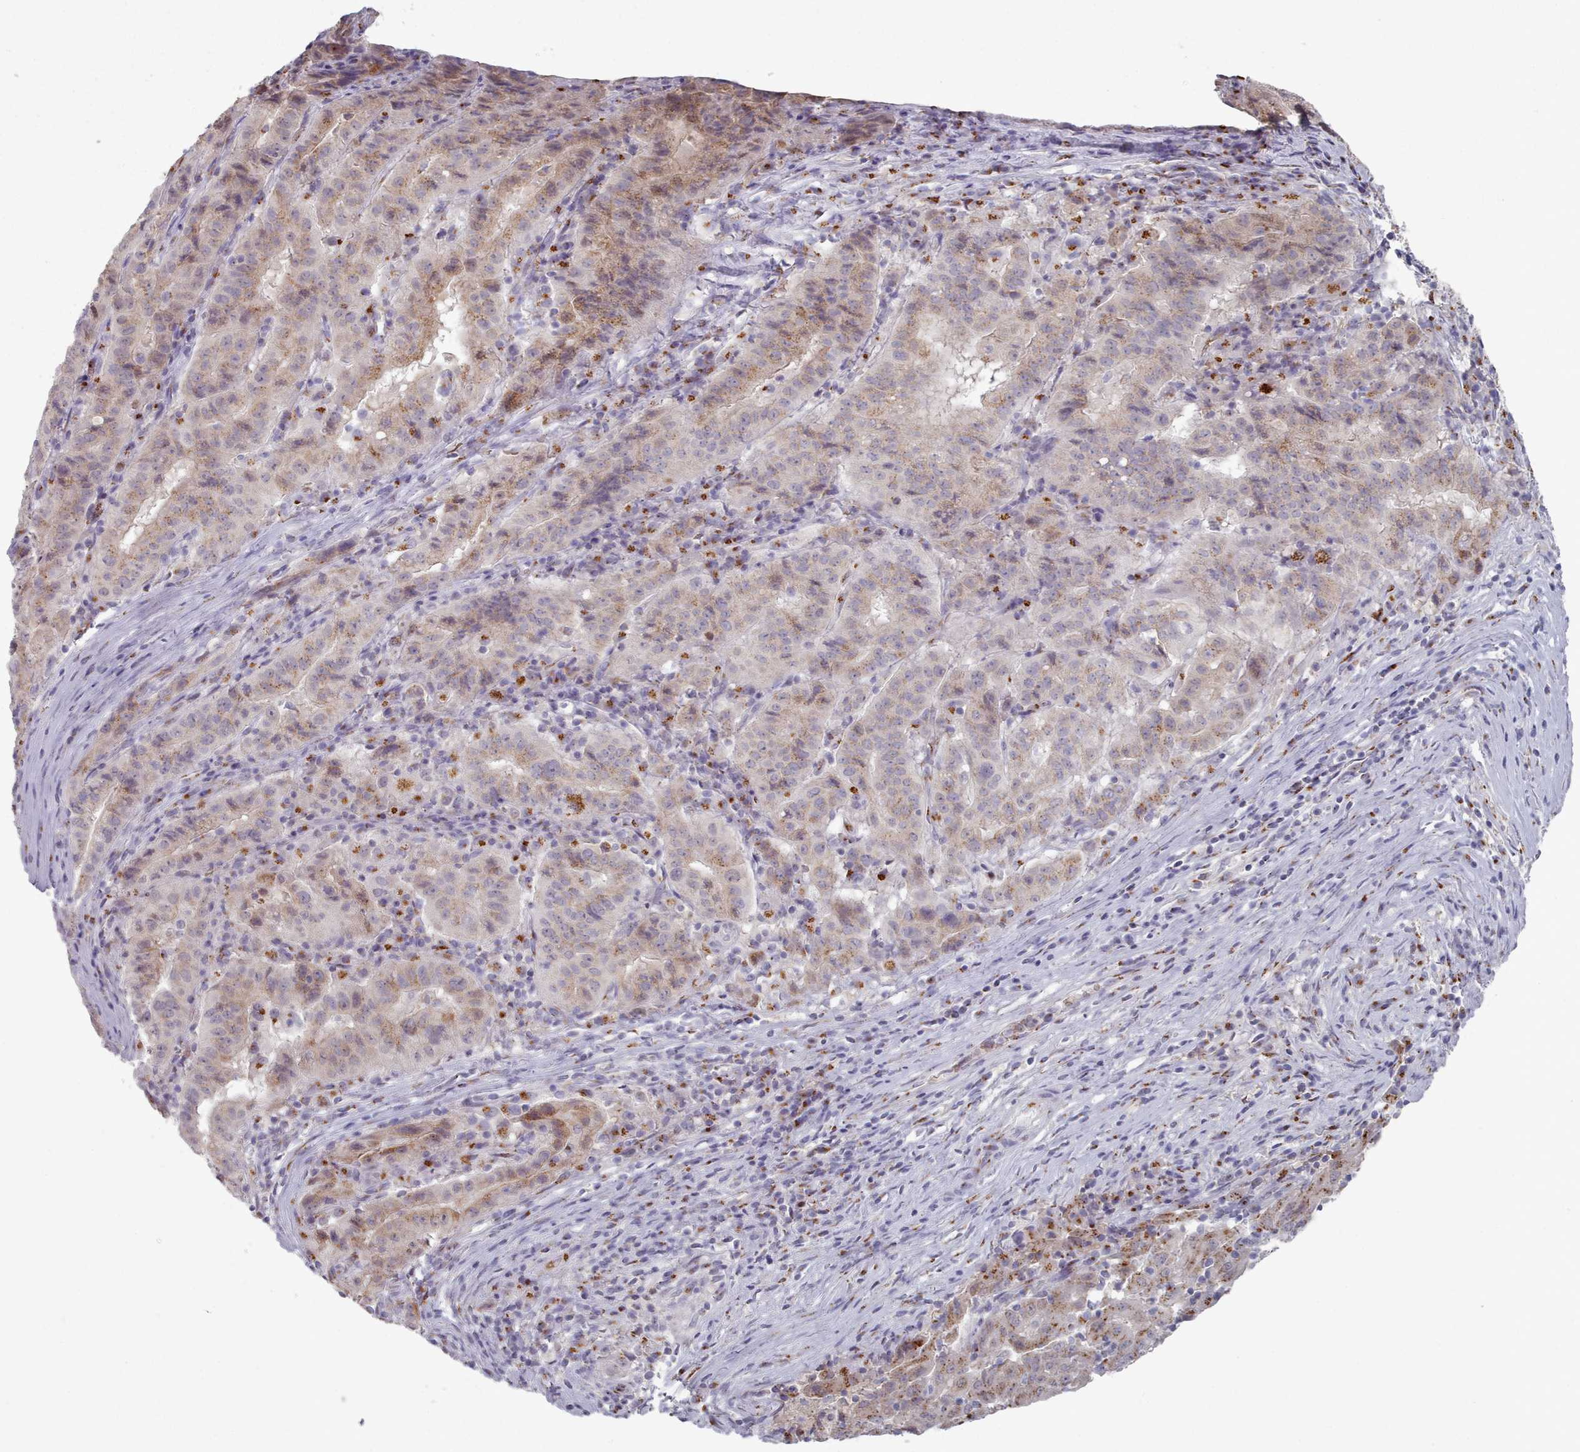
{"staining": {"intensity": "moderate", "quantity": ">75%", "location": "cytoplasmic/membranous"}, "tissue": "pancreatic cancer", "cell_type": "Tumor cells", "image_type": "cancer", "snomed": [{"axis": "morphology", "description": "Adenocarcinoma, NOS"}, {"axis": "topography", "description": "Pancreas"}], "caption": "Protein expression analysis of human pancreatic cancer reveals moderate cytoplasmic/membranous positivity in approximately >75% of tumor cells. The protein is stained brown, and the nuclei are stained in blue (DAB (3,3'-diaminobenzidine) IHC with brightfield microscopy, high magnification).", "gene": "MAN1B1", "patient": {"sex": "male", "age": 63}}